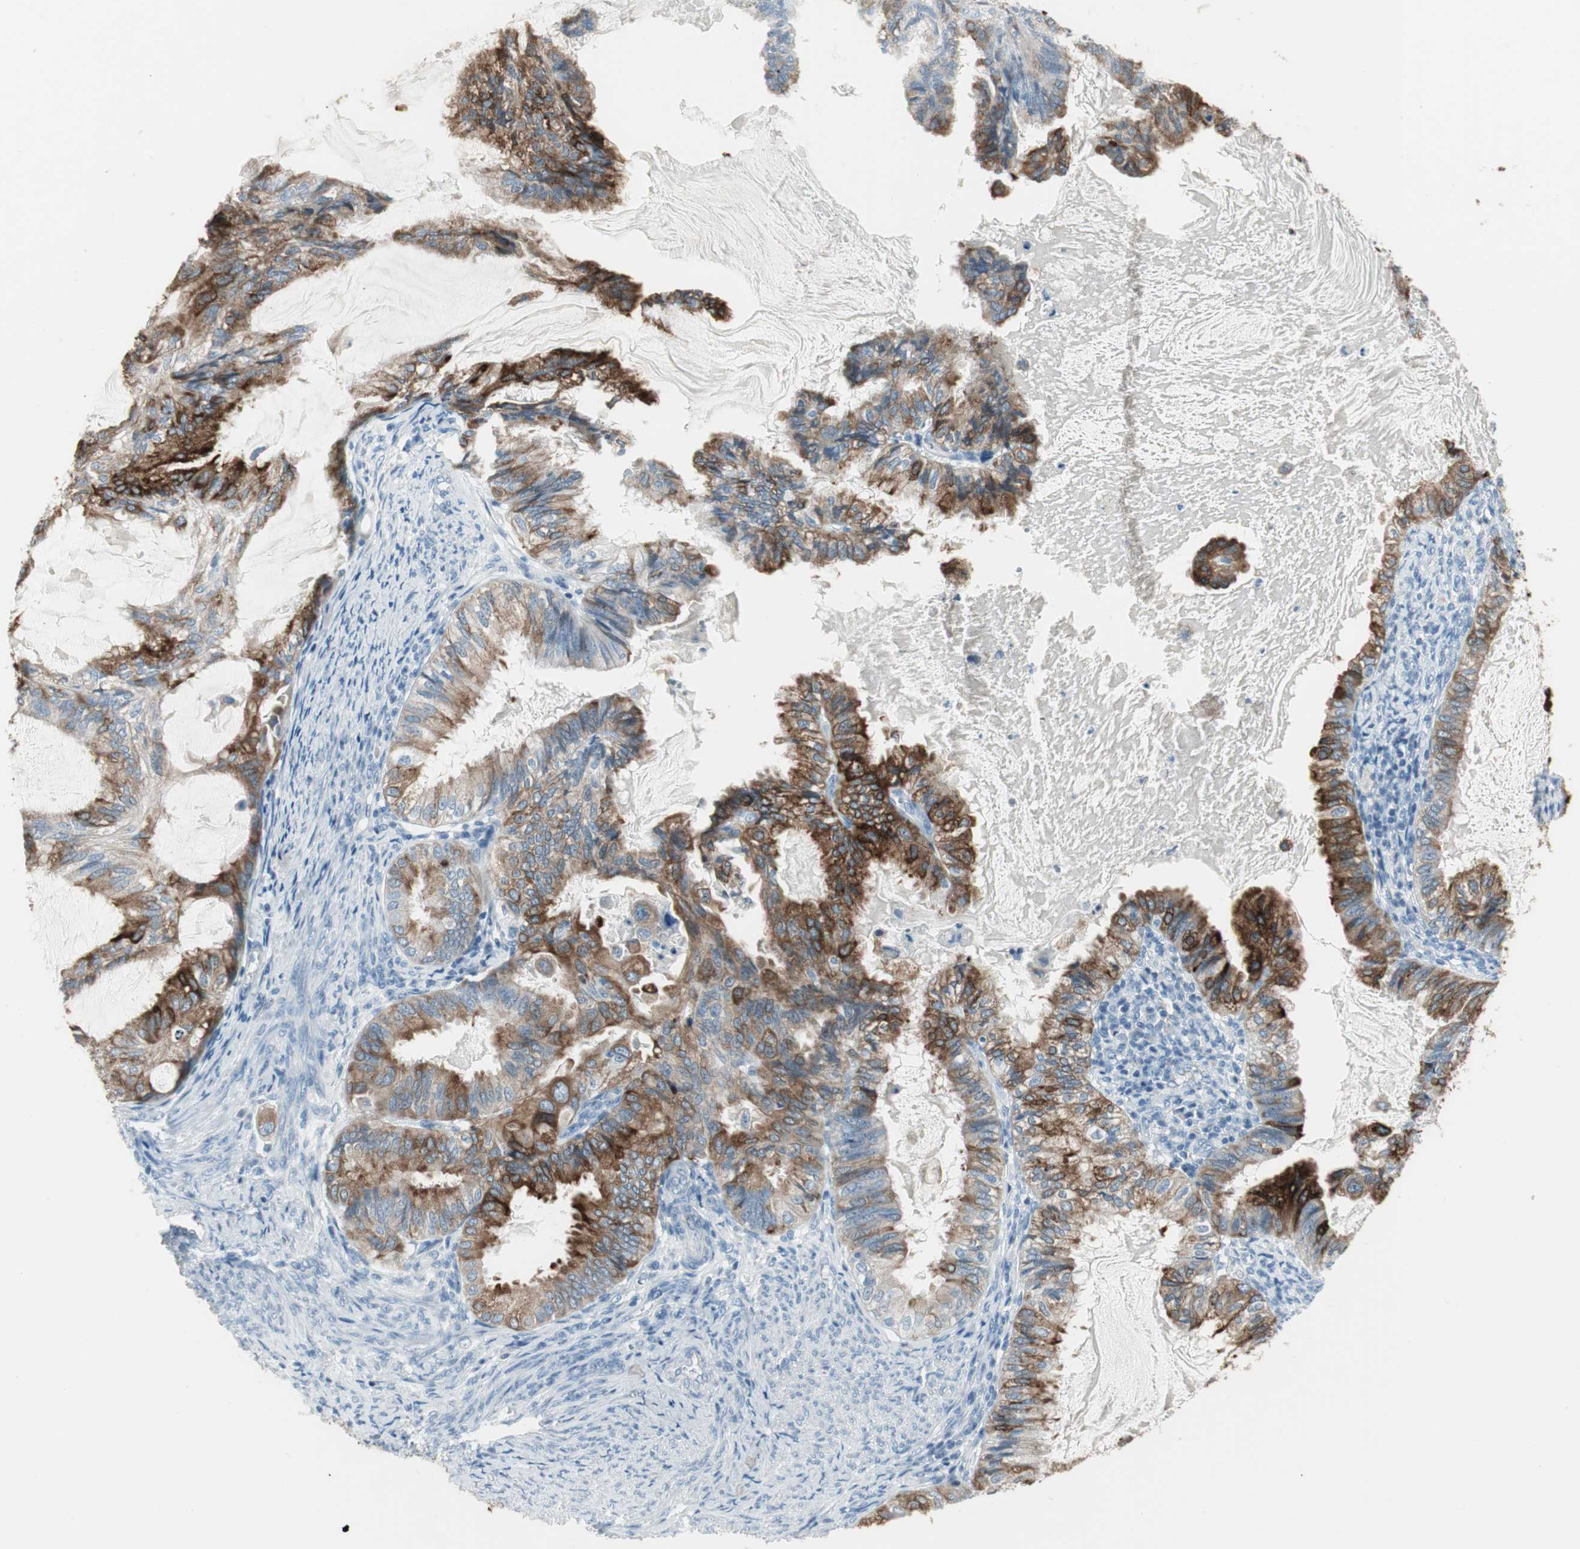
{"staining": {"intensity": "strong", "quantity": "25%-75%", "location": "cytoplasmic/membranous"}, "tissue": "cervical cancer", "cell_type": "Tumor cells", "image_type": "cancer", "snomed": [{"axis": "morphology", "description": "Normal tissue, NOS"}, {"axis": "morphology", "description": "Adenocarcinoma, NOS"}, {"axis": "topography", "description": "Cervix"}, {"axis": "topography", "description": "Endometrium"}], "caption": "A high-resolution micrograph shows immunohistochemistry (IHC) staining of cervical adenocarcinoma, which demonstrates strong cytoplasmic/membranous staining in about 25%-75% of tumor cells. Using DAB (brown) and hematoxylin (blue) stains, captured at high magnification using brightfield microscopy.", "gene": "AGR2", "patient": {"sex": "female", "age": 86}}